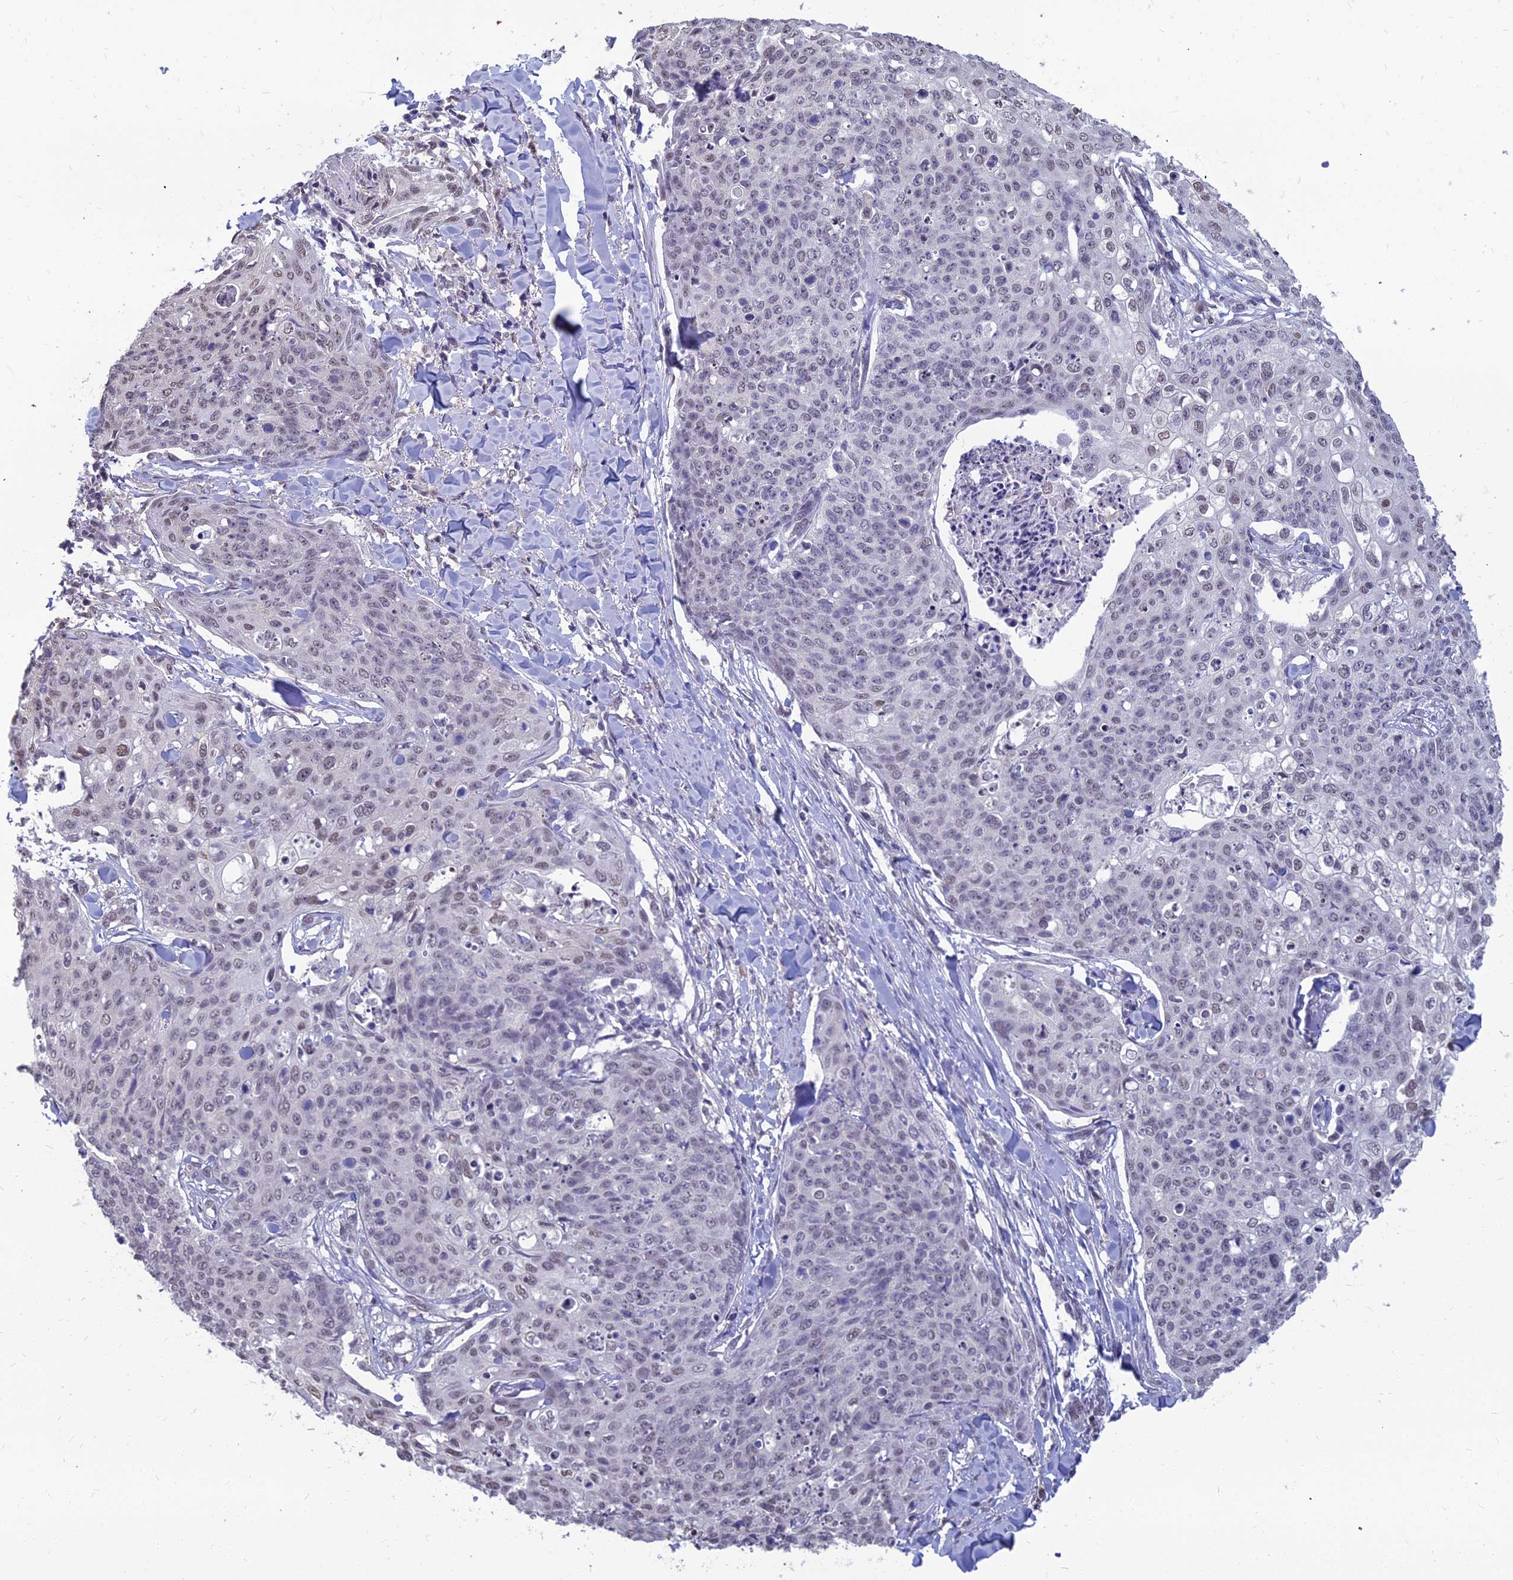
{"staining": {"intensity": "weak", "quantity": "<25%", "location": "nuclear"}, "tissue": "skin cancer", "cell_type": "Tumor cells", "image_type": "cancer", "snomed": [{"axis": "morphology", "description": "Squamous cell carcinoma, NOS"}, {"axis": "topography", "description": "Skin"}, {"axis": "topography", "description": "Vulva"}], "caption": "Photomicrograph shows no protein positivity in tumor cells of squamous cell carcinoma (skin) tissue. The staining was performed using DAB (3,3'-diaminobenzidine) to visualize the protein expression in brown, while the nuclei were stained in blue with hematoxylin (Magnification: 20x).", "gene": "SRSF7", "patient": {"sex": "female", "age": 85}}